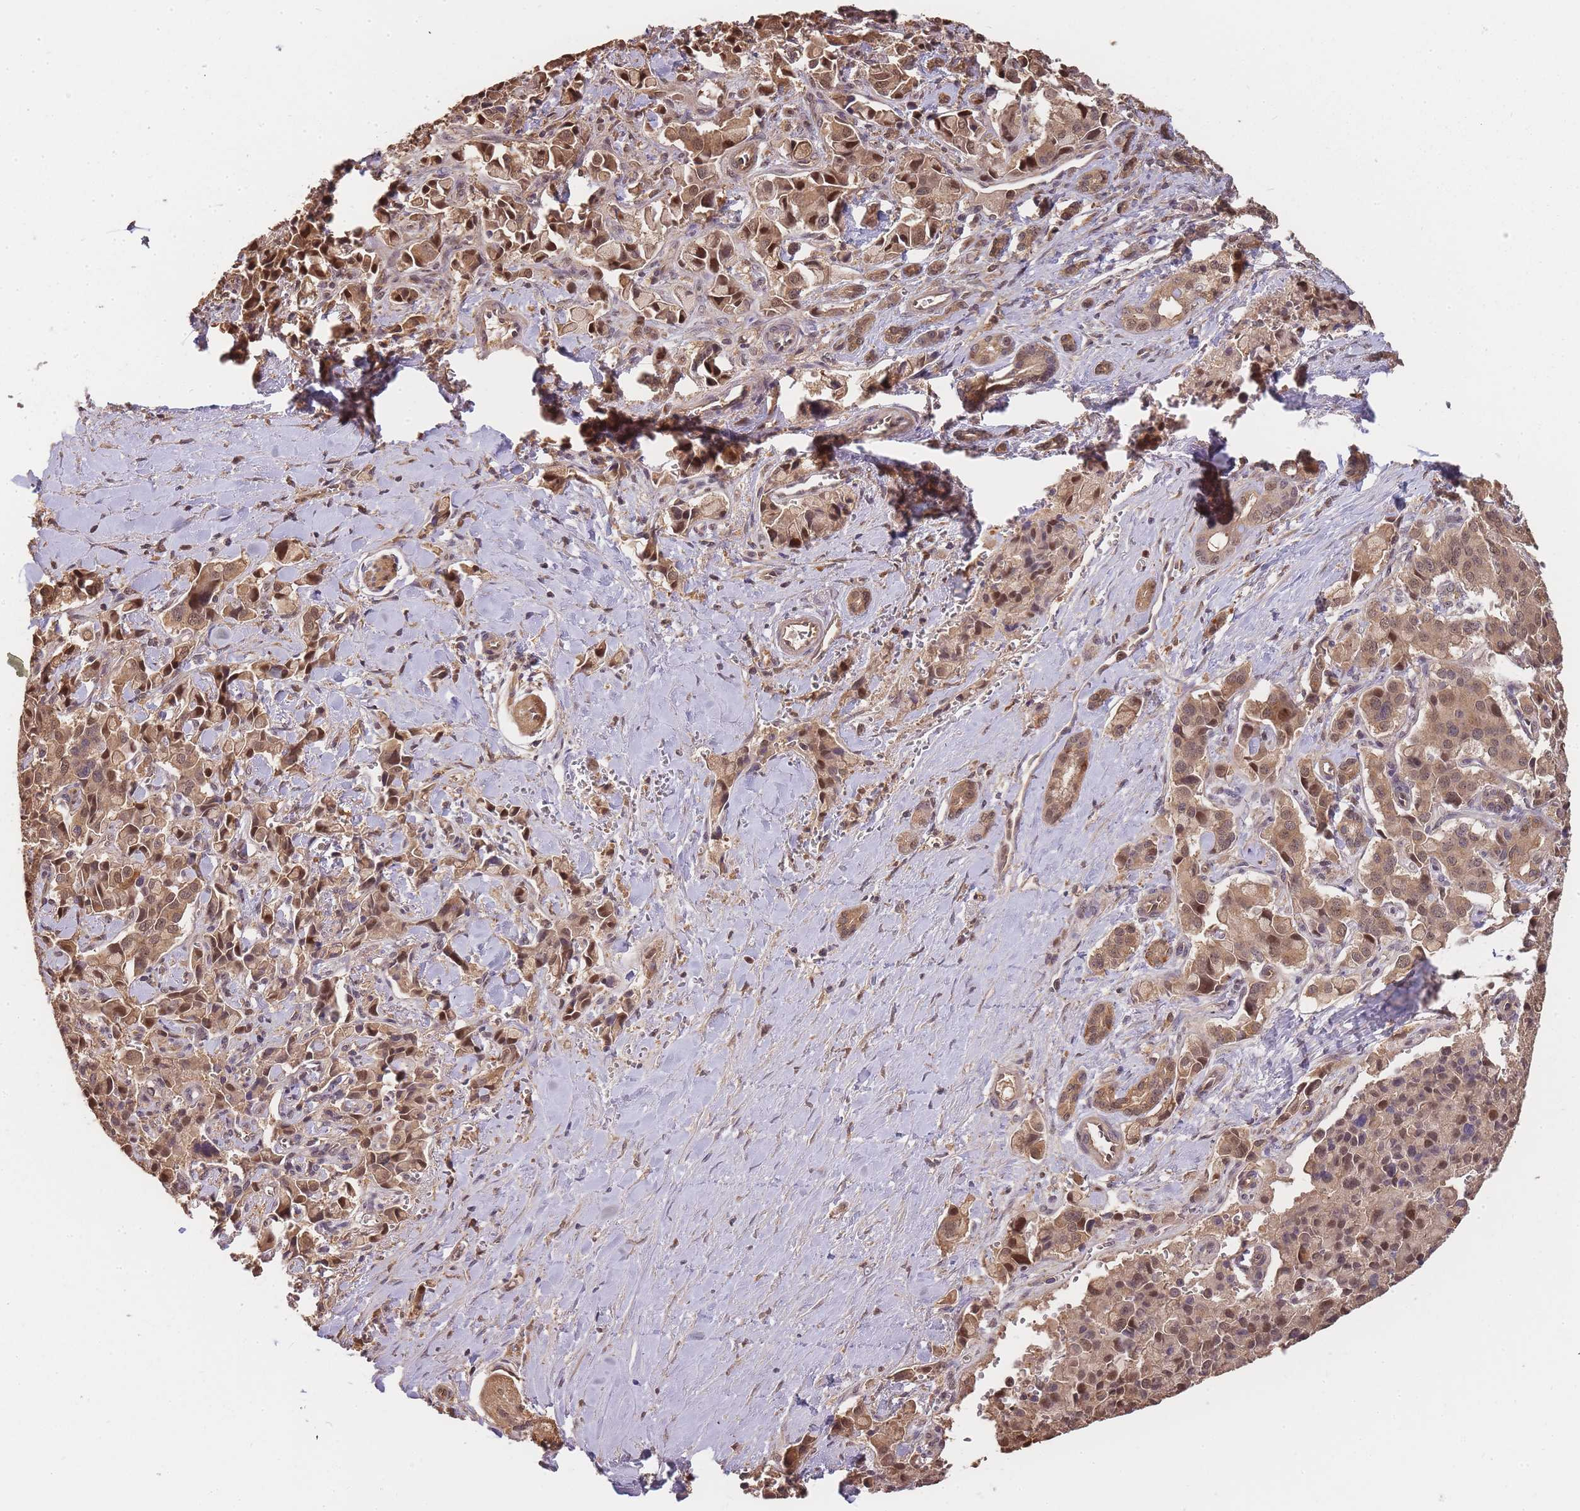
{"staining": {"intensity": "moderate", "quantity": ">75%", "location": "cytoplasmic/membranous,nuclear"}, "tissue": "pancreatic cancer", "cell_type": "Tumor cells", "image_type": "cancer", "snomed": [{"axis": "morphology", "description": "Adenocarcinoma, NOS"}, {"axis": "topography", "description": "Pancreas"}], "caption": "Pancreatic cancer tissue displays moderate cytoplasmic/membranous and nuclear expression in approximately >75% of tumor cells The protein of interest is shown in brown color, while the nuclei are stained blue.", "gene": "CDKN2AIPNL", "patient": {"sex": "male", "age": 65}}